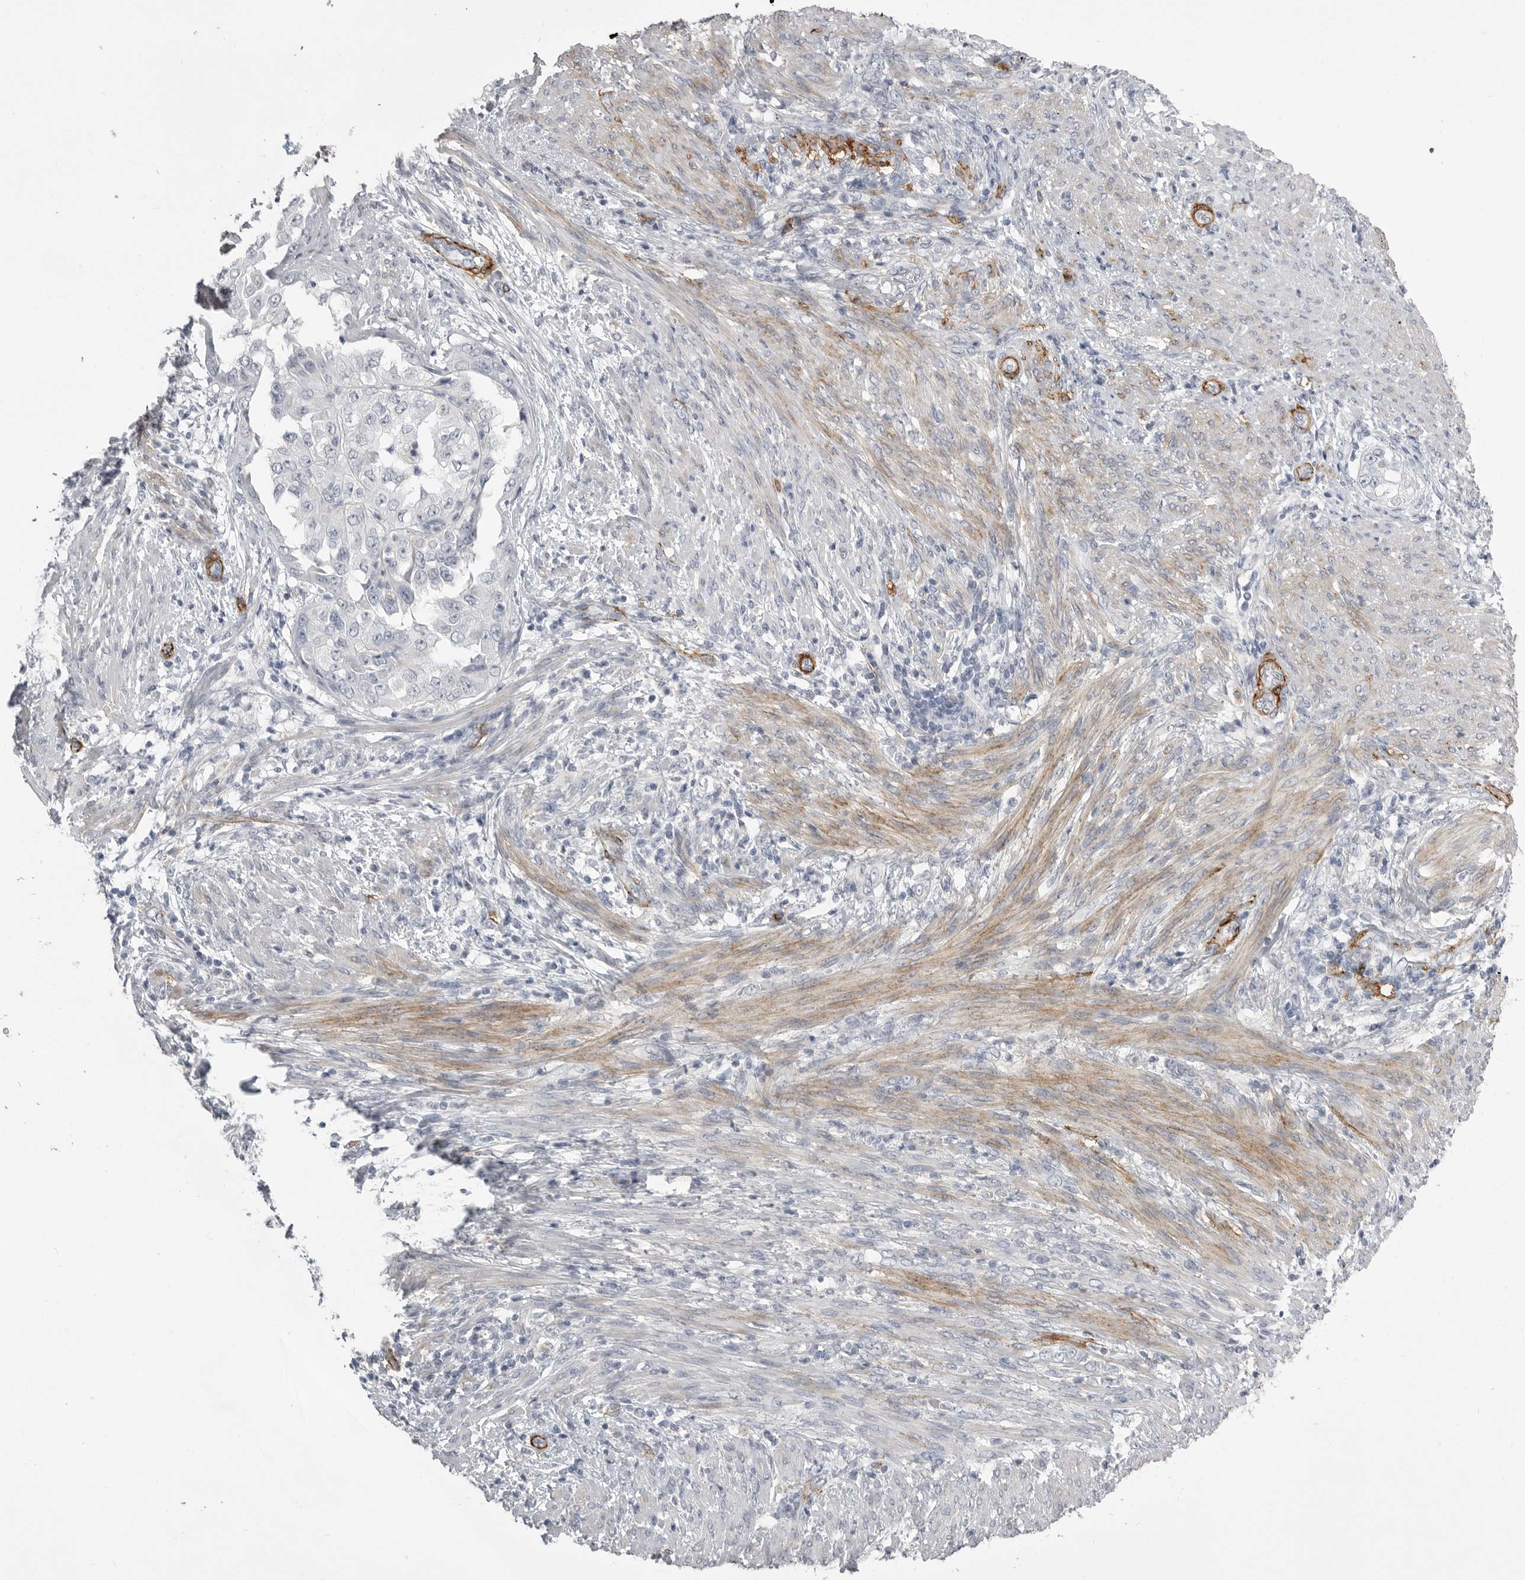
{"staining": {"intensity": "negative", "quantity": "none", "location": "none"}, "tissue": "endometrial cancer", "cell_type": "Tumor cells", "image_type": "cancer", "snomed": [{"axis": "morphology", "description": "Adenocarcinoma, NOS"}, {"axis": "topography", "description": "Endometrium"}], "caption": "Tumor cells show no significant protein positivity in adenocarcinoma (endometrial).", "gene": "AOC3", "patient": {"sex": "female", "age": 85}}